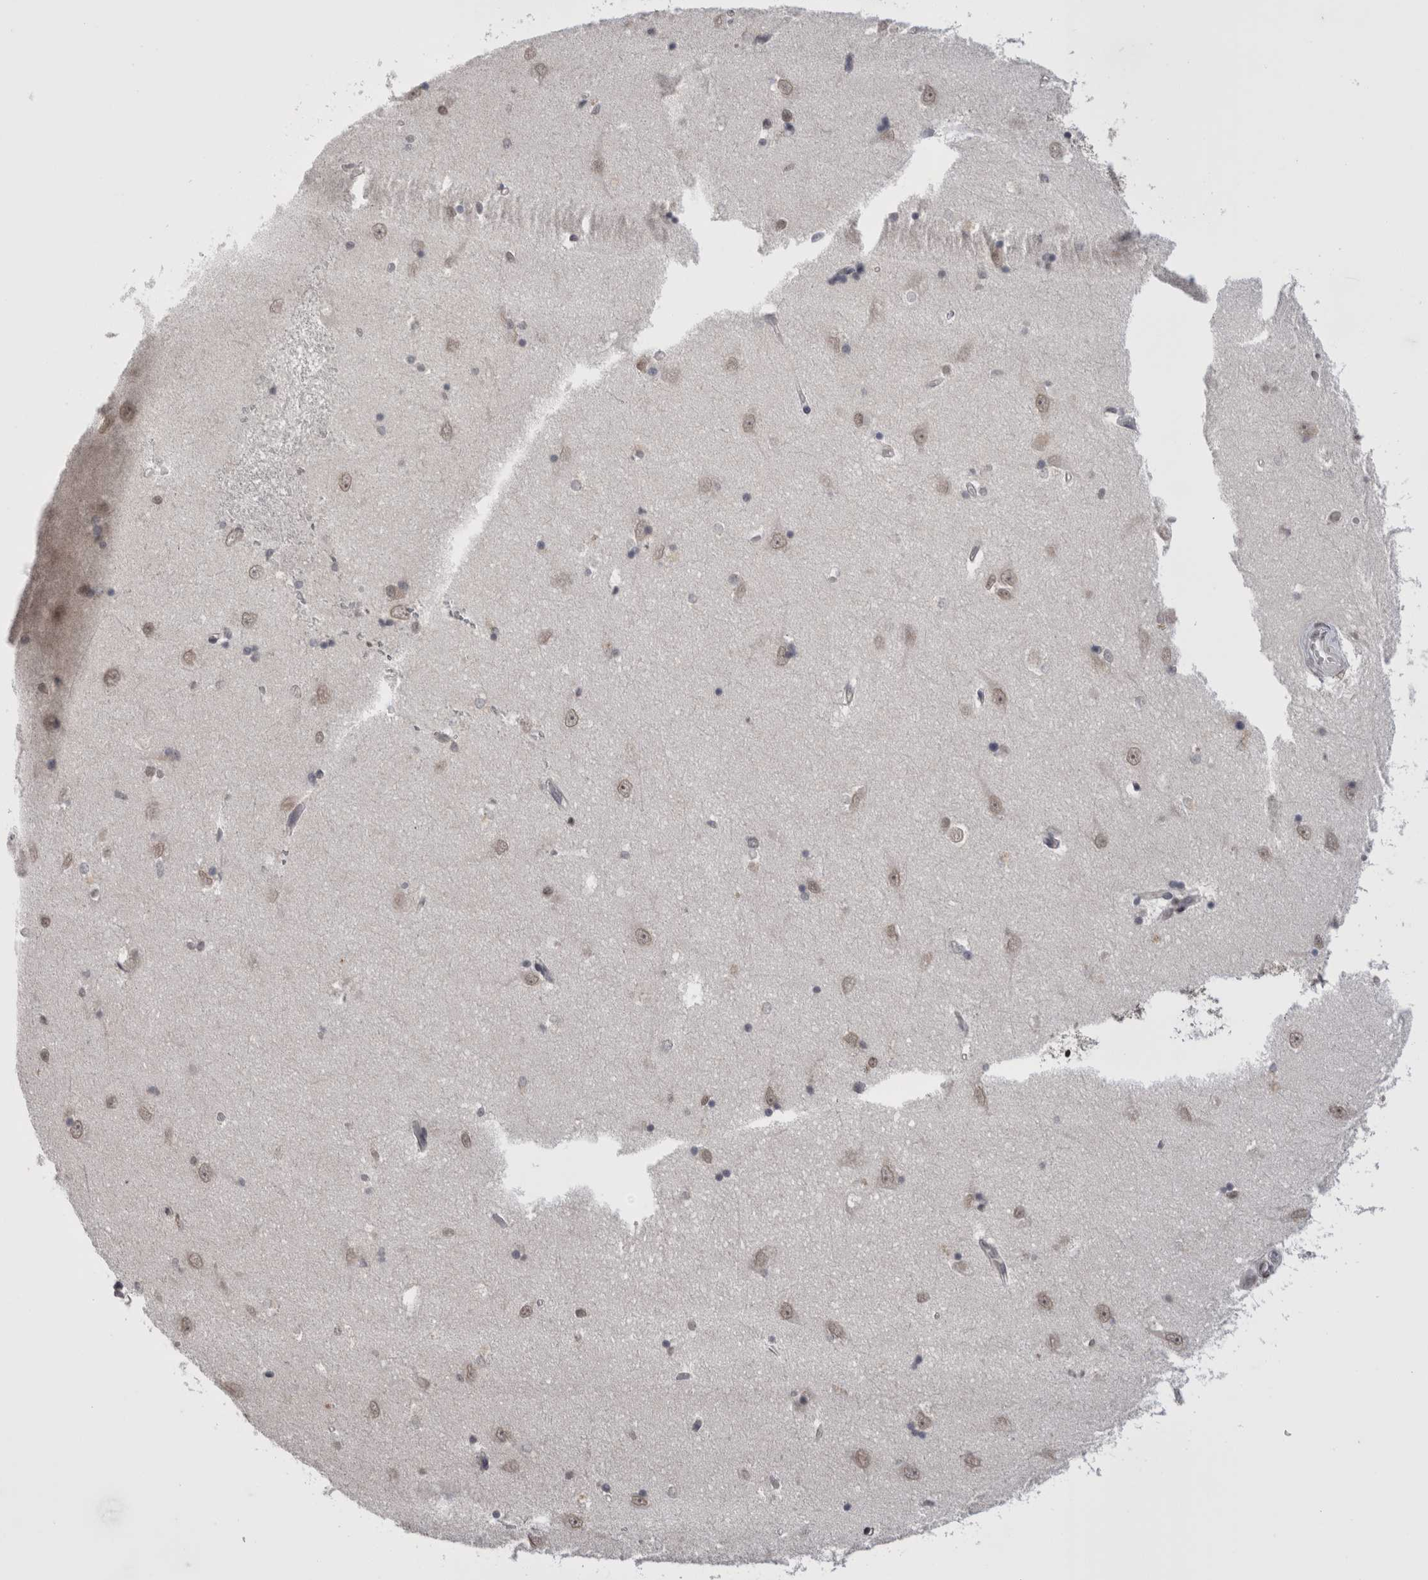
{"staining": {"intensity": "negative", "quantity": "none", "location": "none"}, "tissue": "hippocampus", "cell_type": "Glial cells", "image_type": "normal", "snomed": [{"axis": "morphology", "description": "Normal tissue, NOS"}, {"axis": "topography", "description": "Hippocampus"}], "caption": "Immunohistochemical staining of normal hippocampus displays no significant staining in glial cells. (DAB IHC visualized using brightfield microscopy, high magnification).", "gene": "DAXX", "patient": {"sex": "male", "age": 45}}